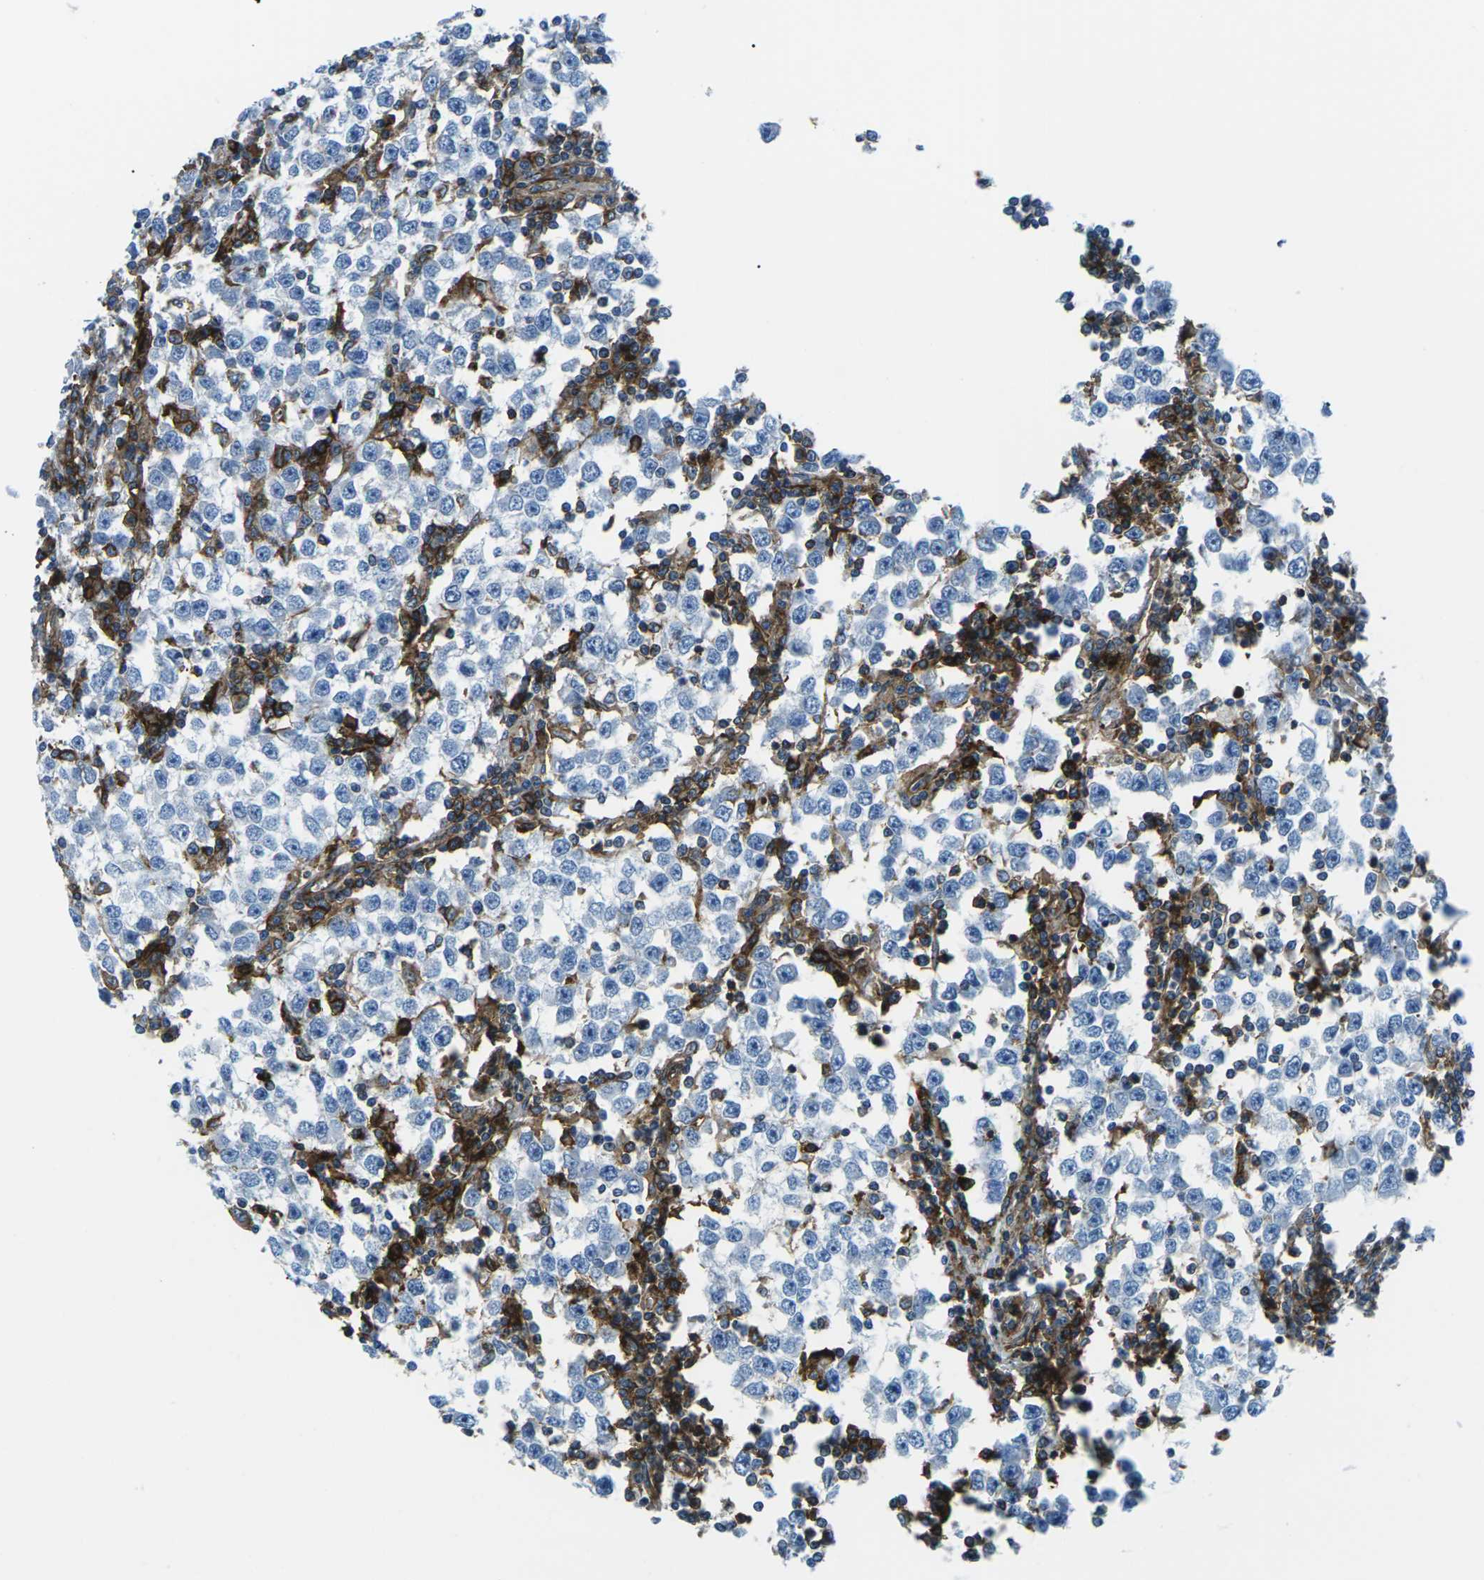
{"staining": {"intensity": "negative", "quantity": "none", "location": "none"}, "tissue": "testis cancer", "cell_type": "Tumor cells", "image_type": "cancer", "snomed": [{"axis": "morphology", "description": "Seminoma, NOS"}, {"axis": "topography", "description": "Testis"}], "caption": "A high-resolution photomicrograph shows immunohistochemistry staining of testis cancer (seminoma), which reveals no significant expression in tumor cells. The staining is performed using DAB brown chromogen with nuclei counter-stained in using hematoxylin.", "gene": "SOCS4", "patient": {"sex": "male", "age": 65}}